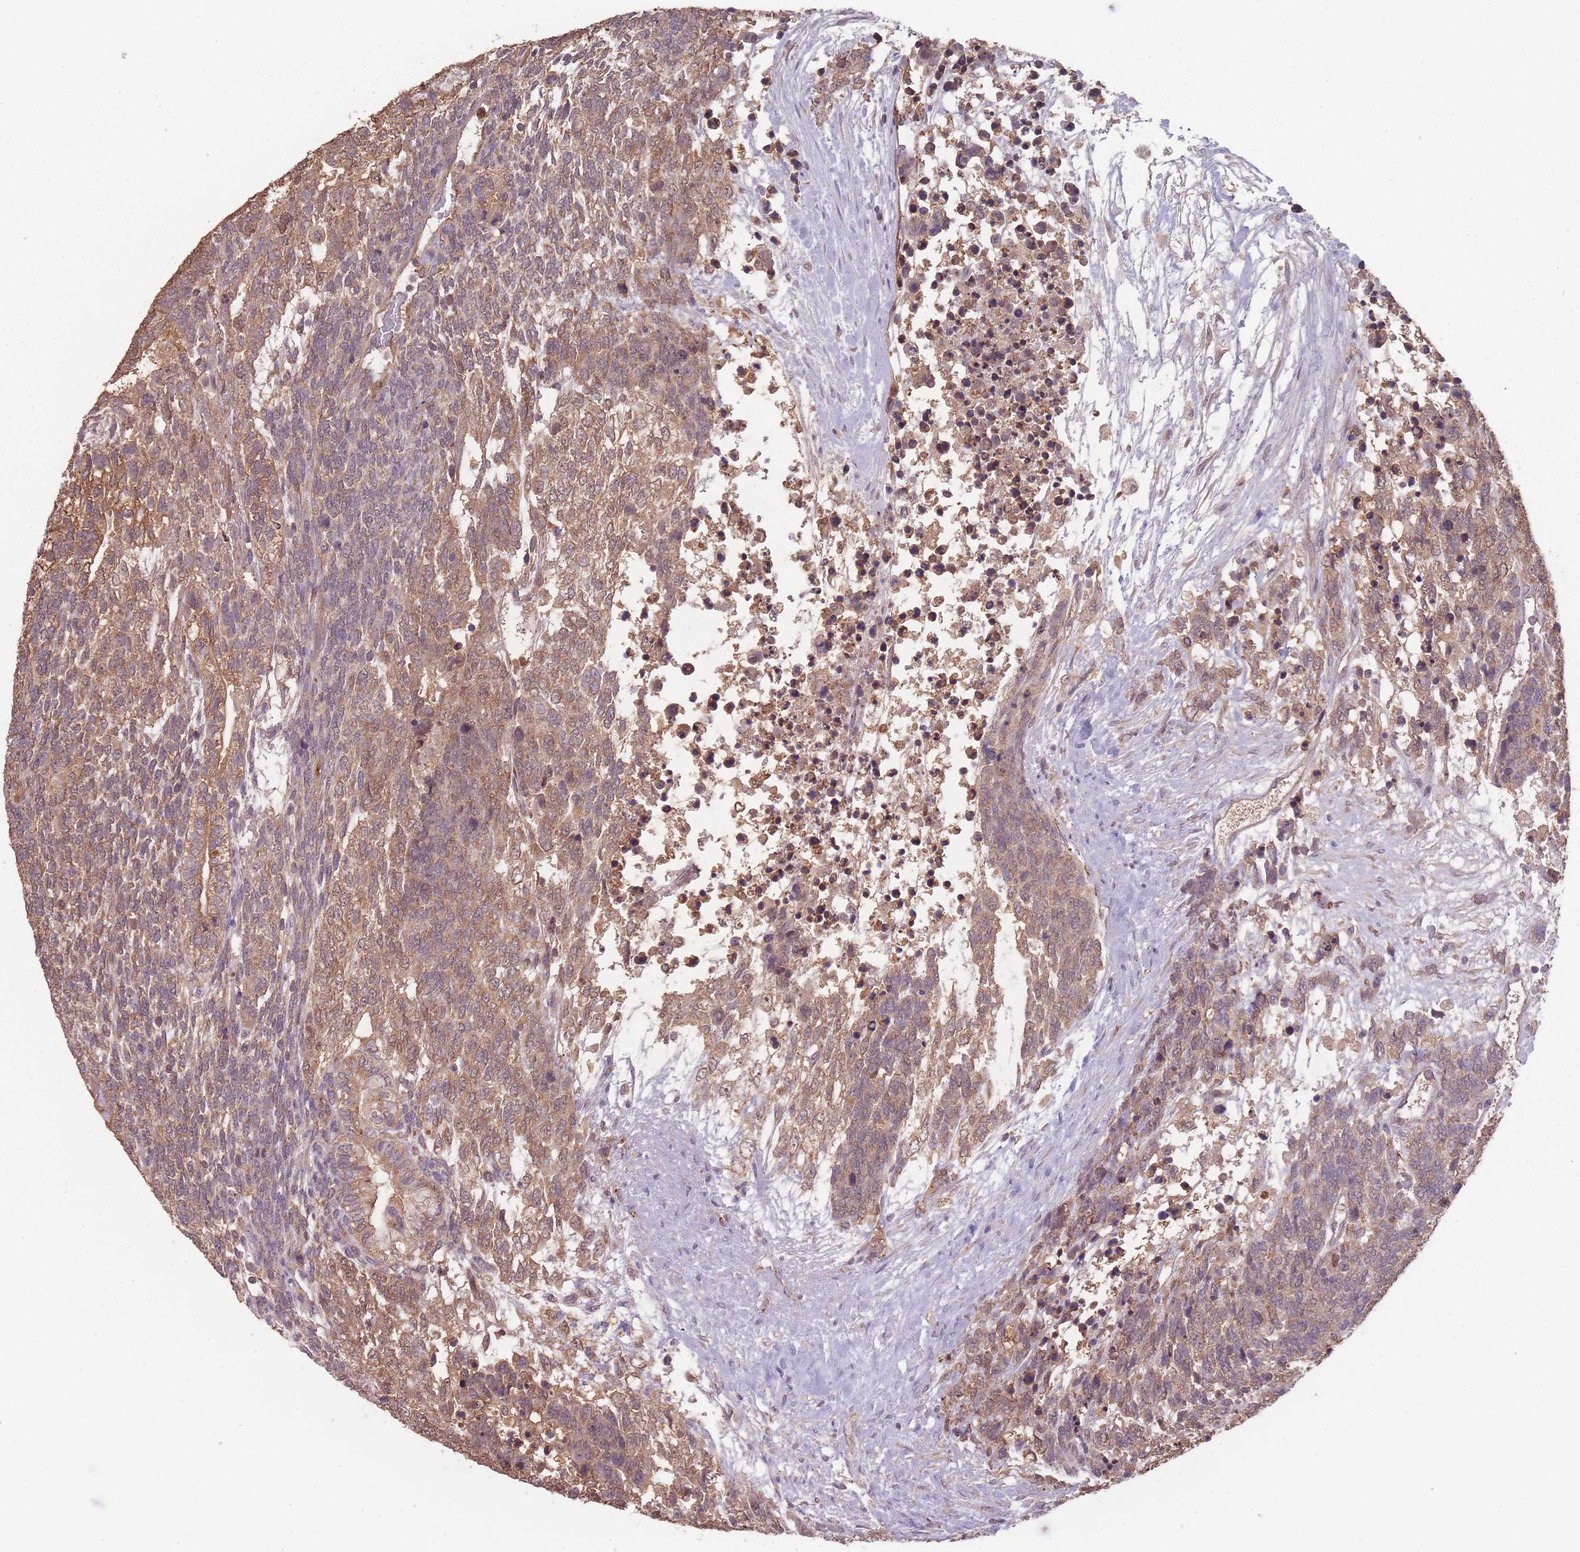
{"staining": {"intensity": "moderate", "quantity": ">75%", "location": "cytoplasmic/membranous"}, "tissue": "testis cancer", "cell_type": "Tumor cells", "image_type": "cancer", "snomed": [{"axis": "morphology", "description": "Carcinoma, Embryonal, NOS"}, {"axis": "topography", "description": "Testis"}], "caption": "Protein analysis of testis cancer tissue demonstrates moderate cytoplasmic/membranous expression in approximately >75% of tumor cells.", "gene": "SANBR", "patient": {"sex": "male", "age": 23}}